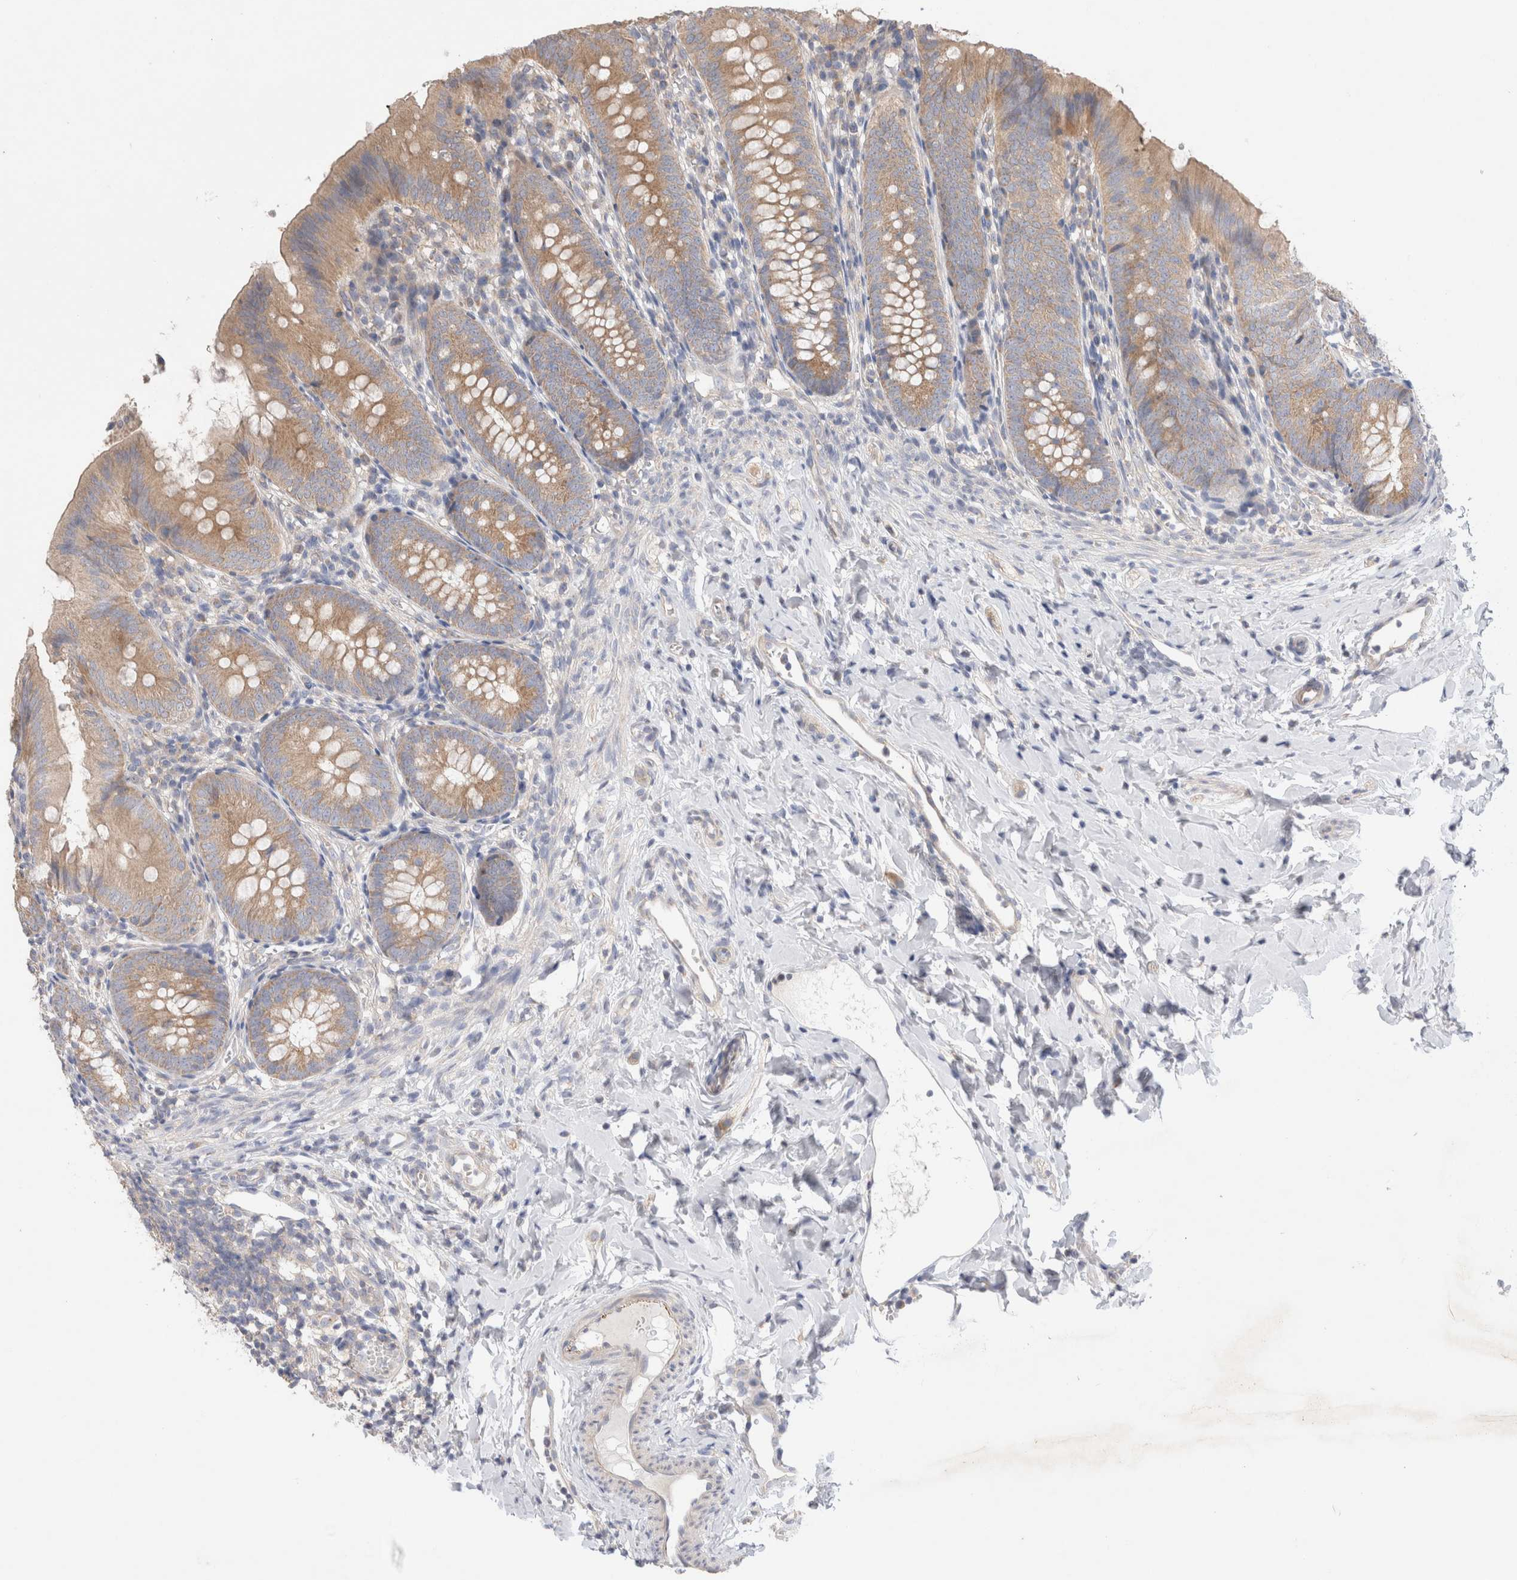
{"staining": {"intensity": "moderate", "quantity": ">75%", "location": "cytoplasmic/membranous"}, "tissue": "appendix", "cell_type": "Glandular cells", "image_type": "normal", "snomed": [{"axis": "morphology", "description": "Normal tissue, NOS"}, {"axis": "topography", "description": "Appendix"}], "caption": "The photomicrograph demonstrates staining of benign appendix, revealing moderate cytoplasmic/membranous protein staining (brown color) within glandular cells.", "gene": "IFT74", "patient": {"sex": "male", "age": 1}}